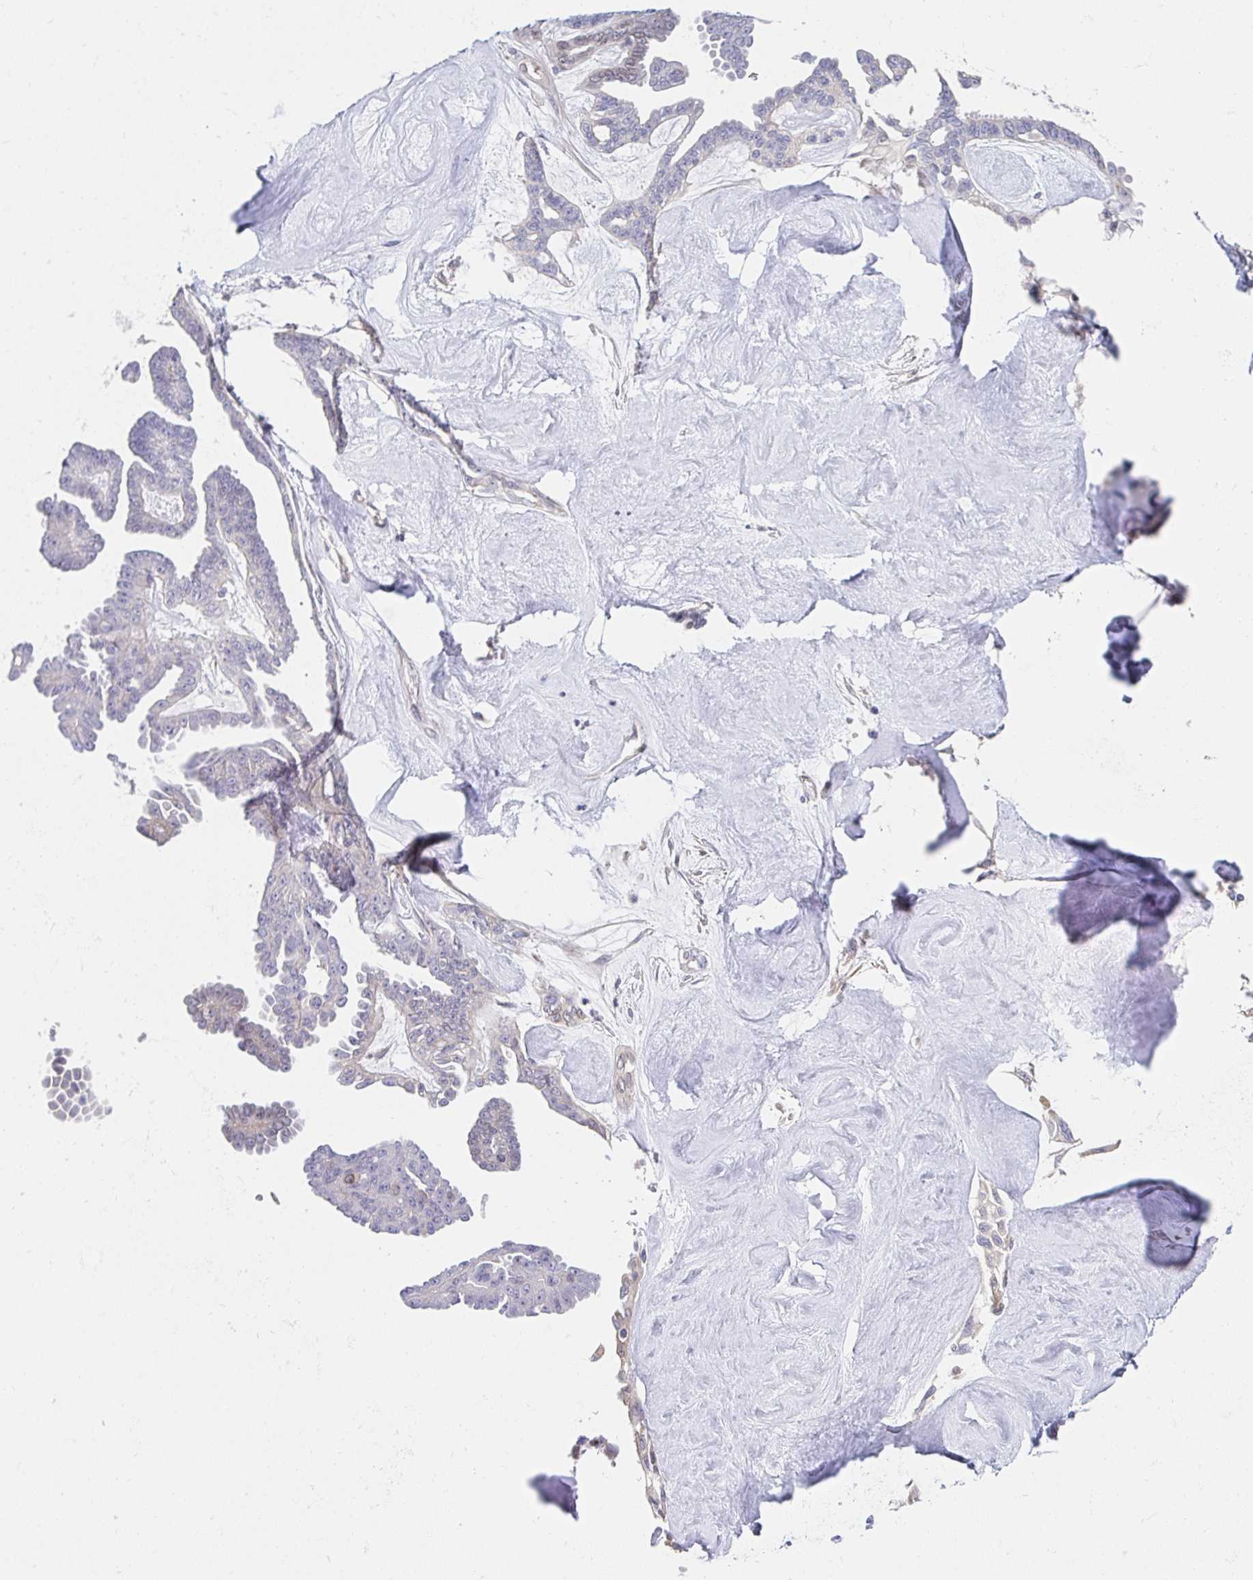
{"staining": {"intensity": "negative", "quantity": "none", "location": "none"}, "tissue": "ovarian cancer", "cell_type": "Tumor cells", "image_type": "cancer", "snomed": [{"axis": "morphology", "description": "Cystadenocarcinoma, serous, NOS"}, {"axis": "topography", "description": "Ovary"}], "caption": "A high-resolution histopathology image shows IHC staining of ovarian cancer, which exhibits no significant expression in tumor cells.", "gene": "AKAP14", "patient": {"sex": "female", "age": 71}}